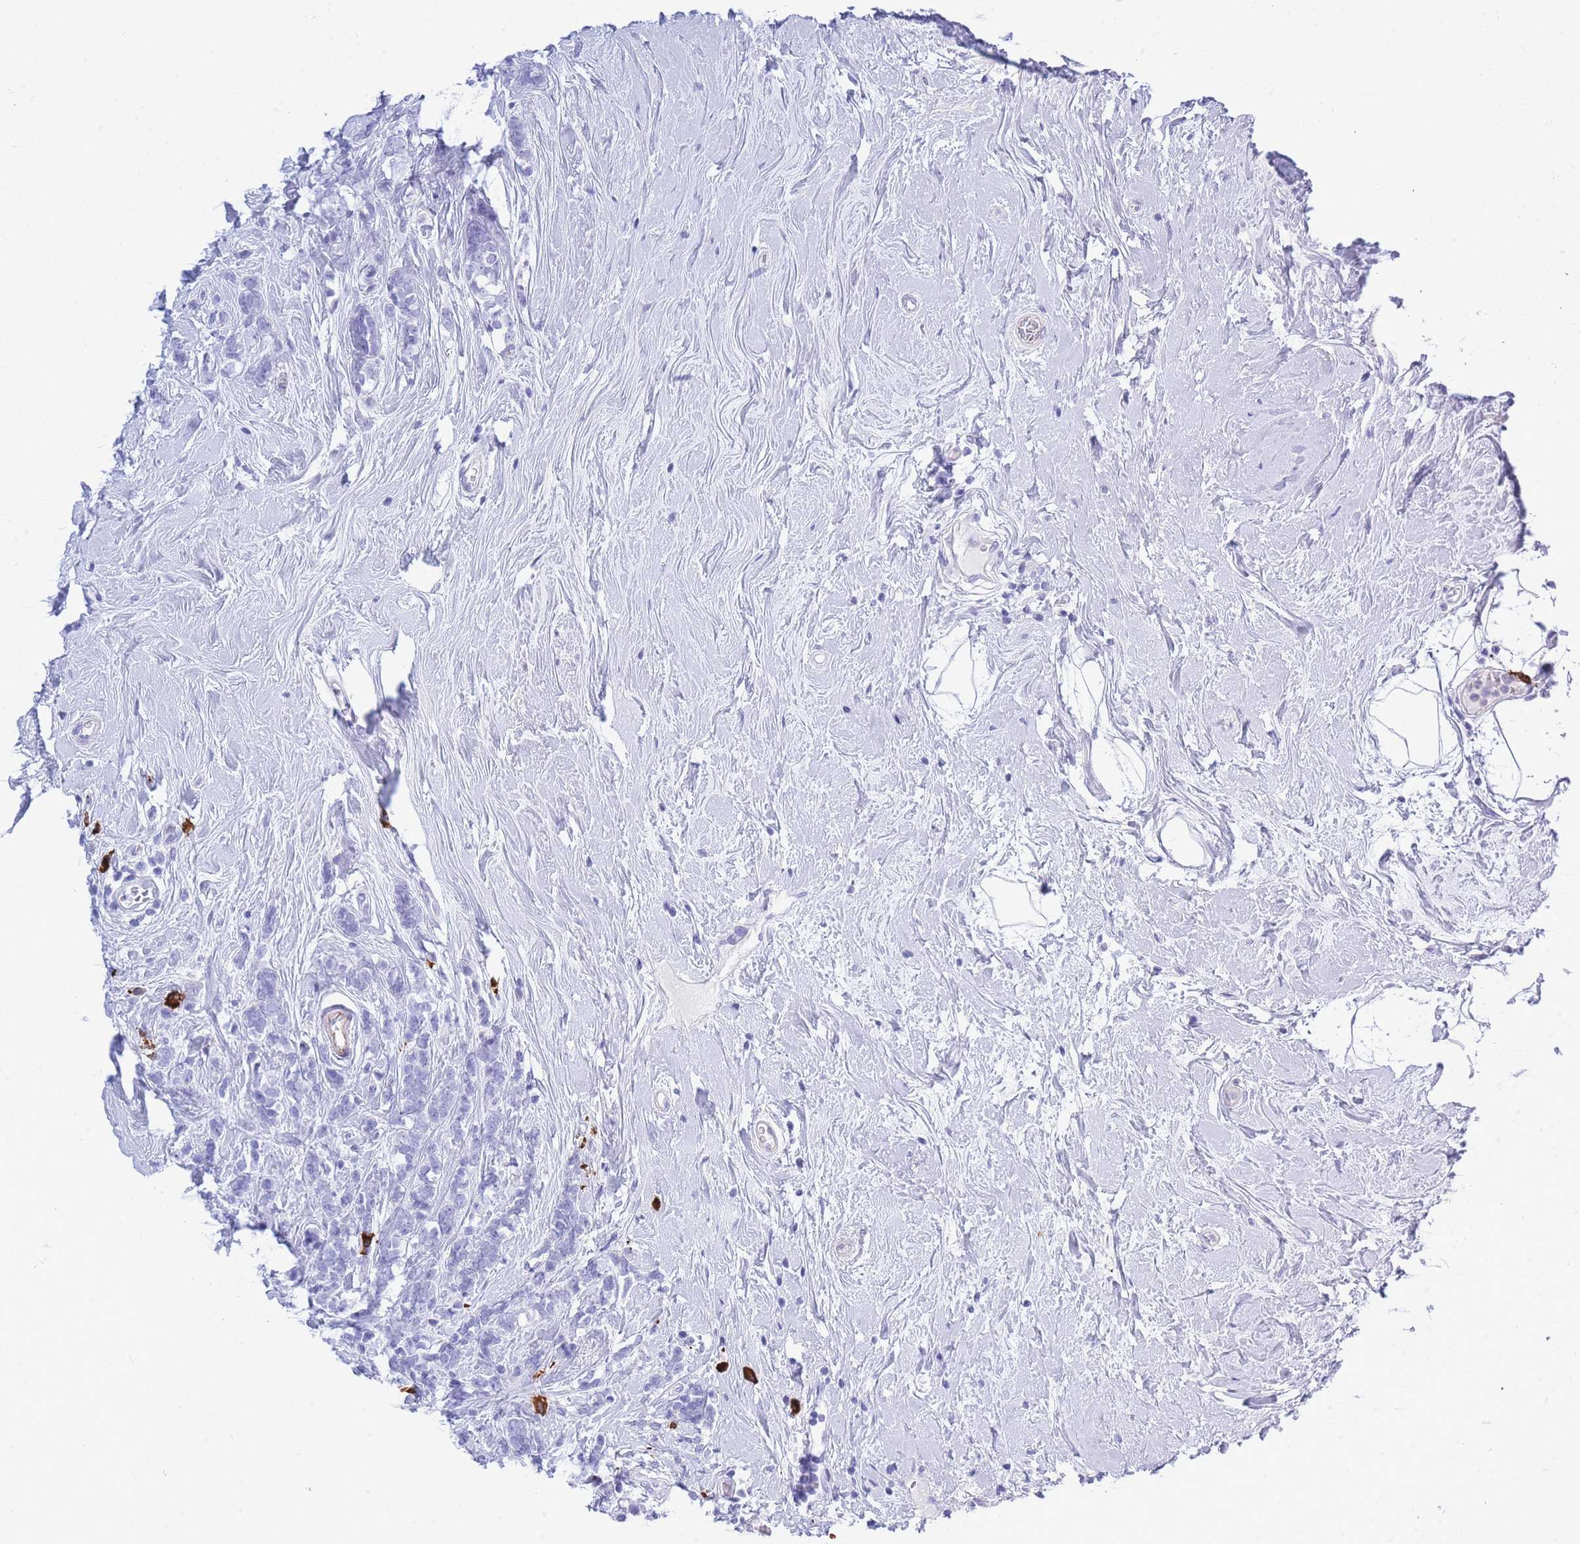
{"staining": {"intensity": "negative", "quantity": "none", "location": "none"}, "tissue": "breast cancer", "cell_type": "Tumor cells", "image_type": "cancer", "snomed": [{"axis": "morphology", "description": "Lobular carcinoma"}, {"axis": "topography", "description": "Breast"}], "caption": "Tumor cells are negative for brown protein staining in breast cancer. (Stains: DAB immunohistochemistry (IHC) with hematoxylin counter stain, Microscopy: brightfield microscopy at high magnification).", "gene": "ZFP62", "patient": {"sex": "female", "age": 58}}